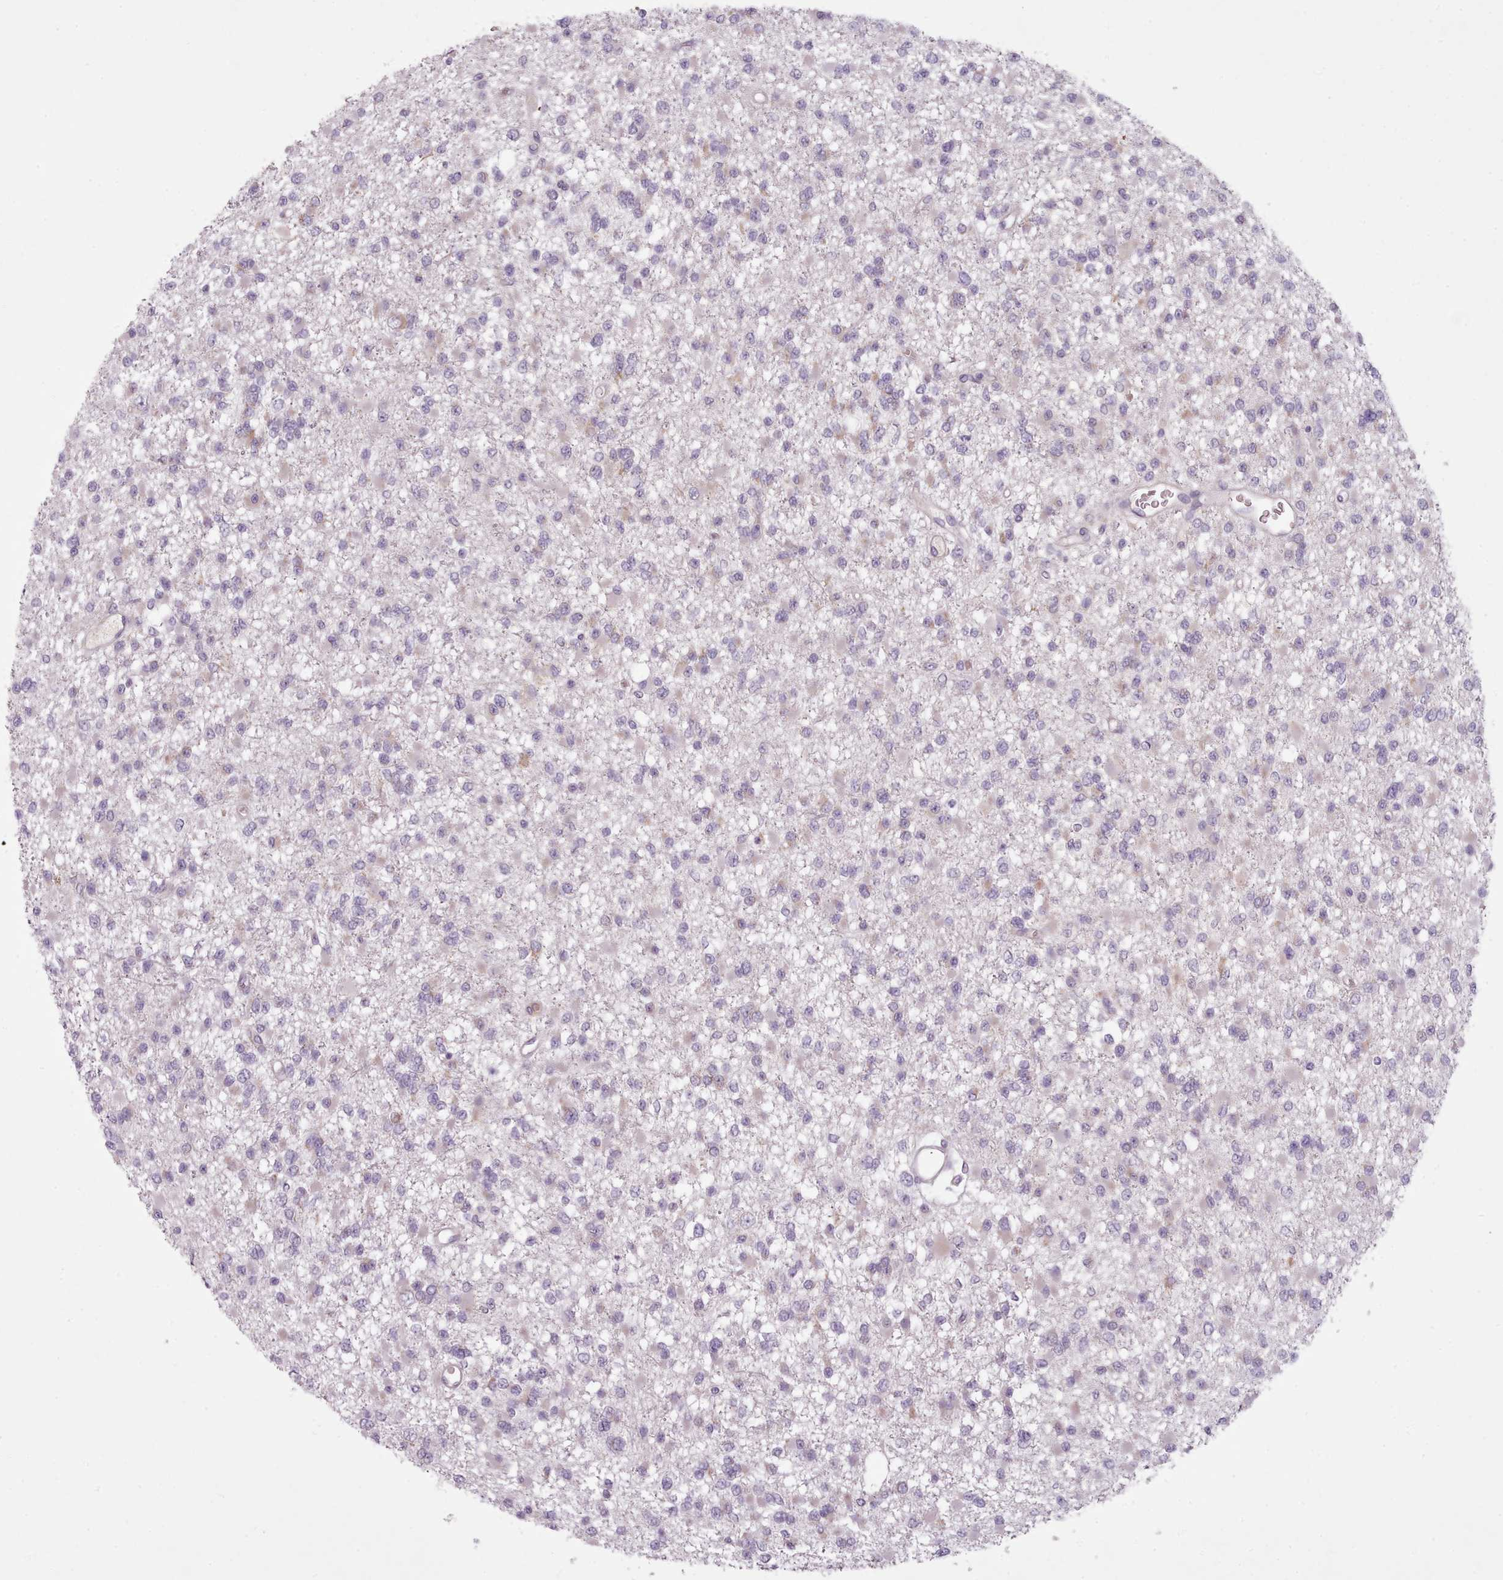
{"staining": {"intensity": "negative", "quantity": "none", "location": "none"}, "tissue": "glioma", "cell_type": "Tumor cells", "image_type": "cancer", "snomed": [{"axis": "morphology", "description": "Glioma, malignant, Low grade"}, {"axis": "topography", "description": "Brain"}], "caption": "Immunohistochemical staining of glioma demonstrates no significant positivity in tumor cells.", "gene": "LAPTM5", "patient": {"sex": "female", "age": 22}}